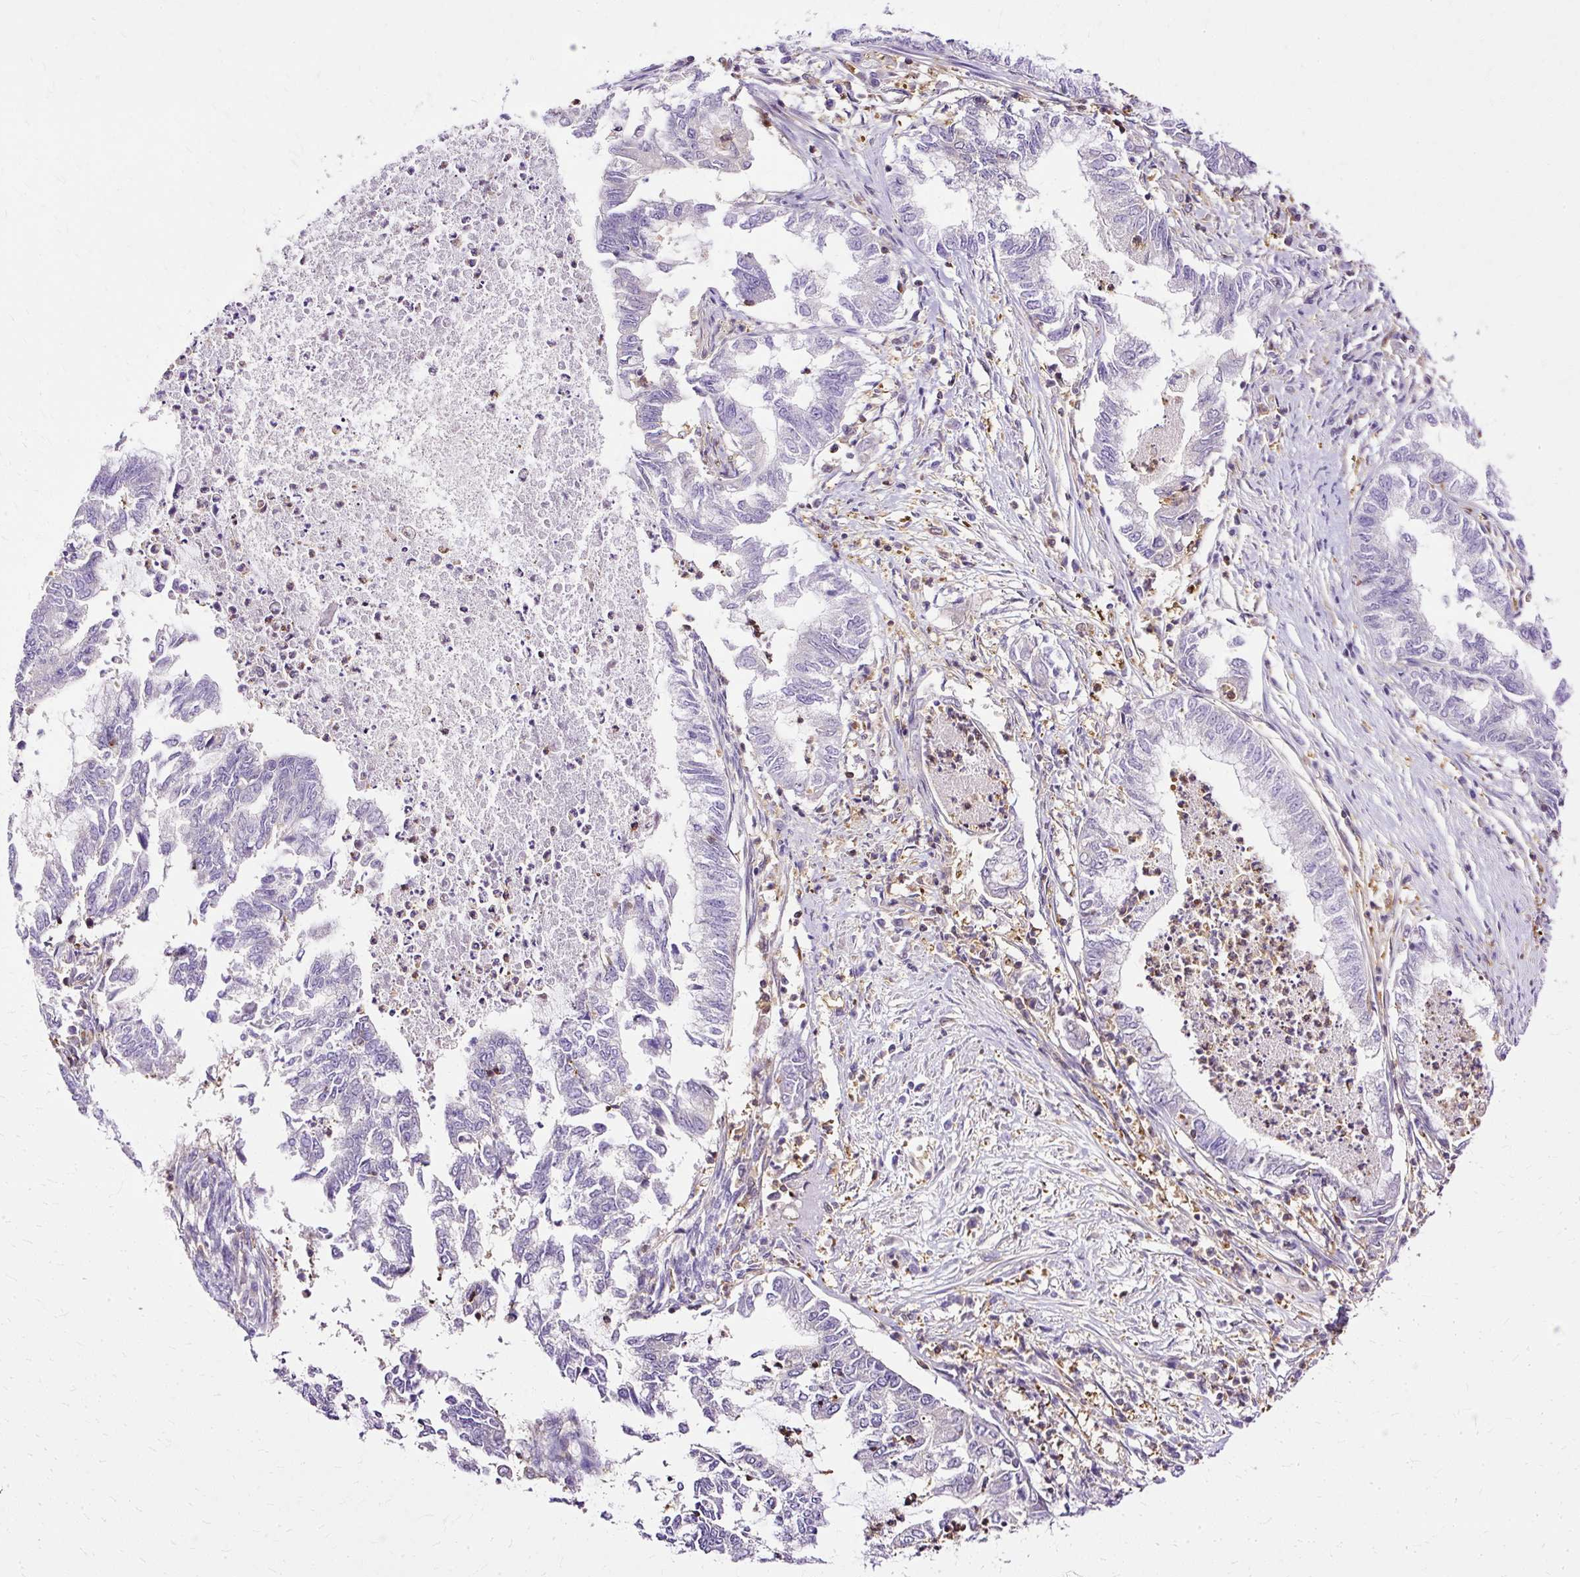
{"staining": {"intensity": "negative", "quantity": "none", "location": "none"}, "tissue": "endometrial cancer", "cell_type": "Tumor cells", "image_type": "cancer", "snomed": [{"axis": "morphology", "description": "Adenocarcinoma, NOS"}, {"axis": "topography", "description": "Endometrium"}], "caption": "This is an immunohistochemistry histopathology image of human endometrial cancer. There is no positivity in tumor cells.", "gene": "TWF2", "patient": {"sex": "female", "age": 79}}